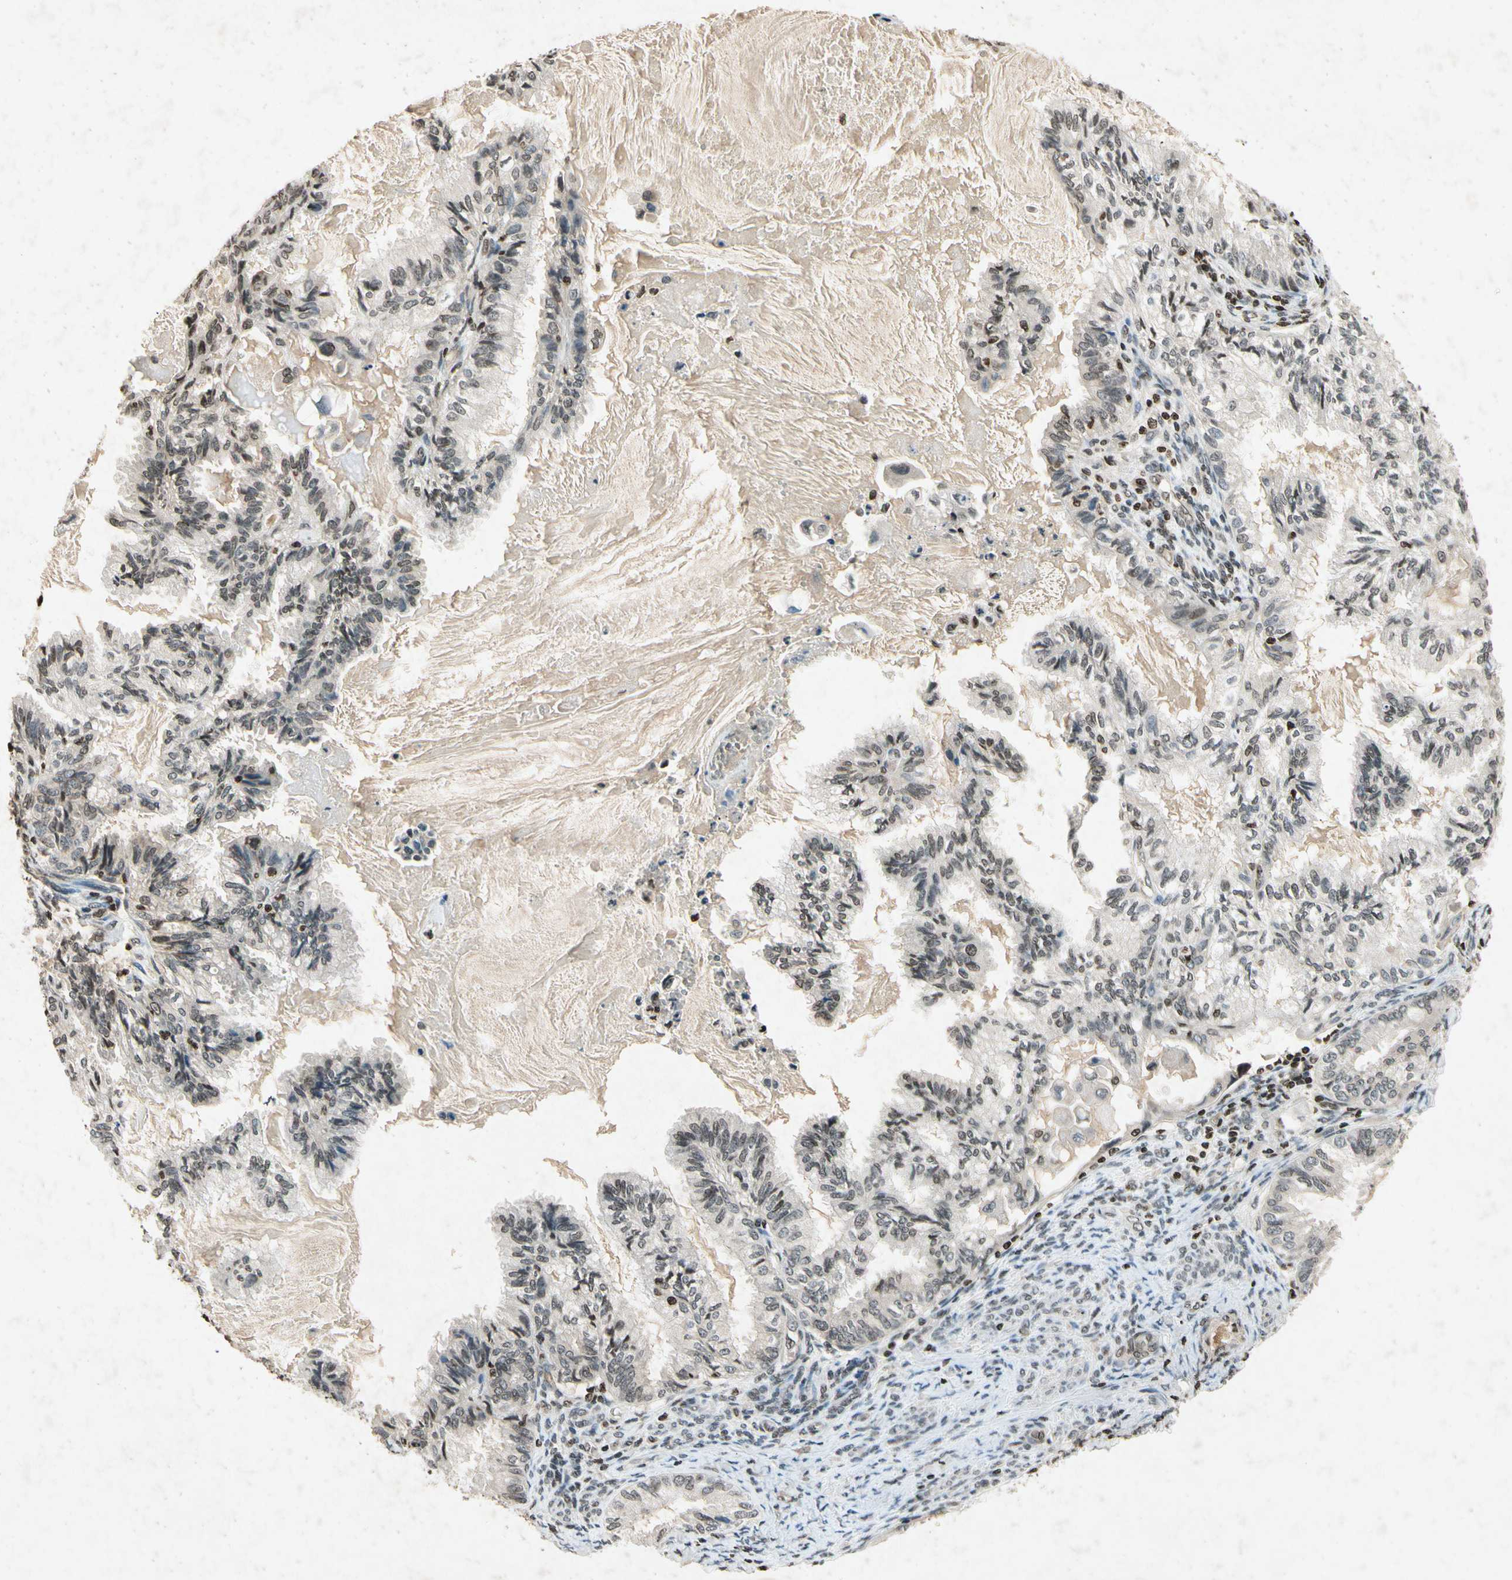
{"staining": {"intensity": "negative", "quantity": "none", "location": "none"}, "tissue": "cervical cancer", "cell_type": "Tumor cells", "image_type": "cancer", "snomed": [{"axis": "morphology", "description": "Normal tissue, NOS"}, {"axis": "morphology", "description": "Adenocarcinoma, NOS"}, {"axis": "topography", "description": "Cervix"}, {"axis": "topography", "description": "Endometrium"}], "caption": "The photomicrograph demonstrates no significant expression in tumor cells of adenocarcinoma (cervical).", "gene": "HOXB3", "patient": {"sex": "female", "age": 86}}